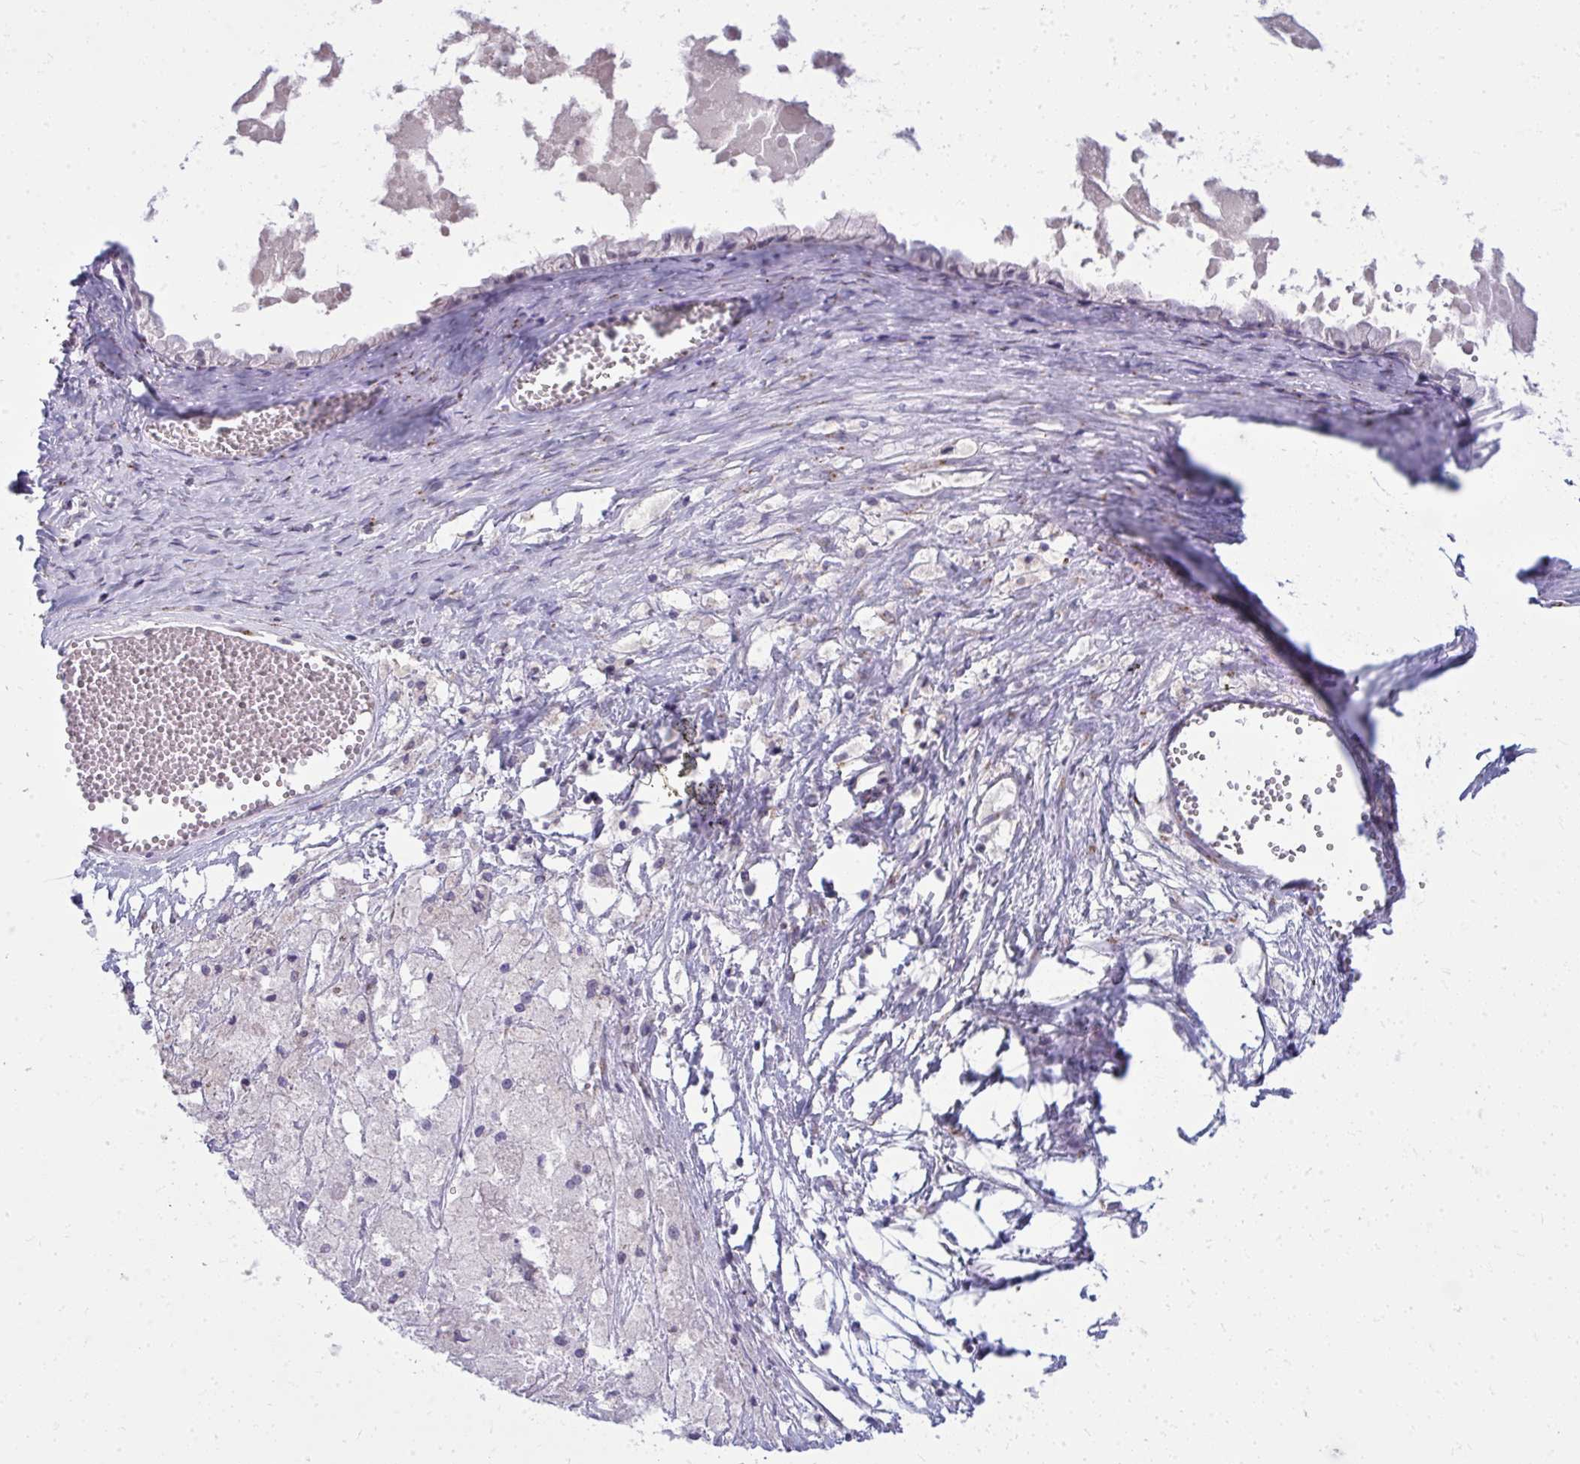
{"staining": {"intensity": "negative", "quantity": "none", "location": "none"}, "tissue": "ovarian cancer", "cell_type": "Tumor cells", "image_type": "cancer", "snomed": [{"axis": "morphology", "description": "Cystadenocarcinoma, mucinous, NOS"}, {"axis": "topography", "description": "Ovary"}], "caption": "DAB (3,3'-diaminobenzidine) immunohistochemical staining of ovarian mucinous cystadenocarcinoma exhibits no significant positivity in tumor cells.", "gene": "DTX4", "patient": {"sex": "female", "age": 61}}